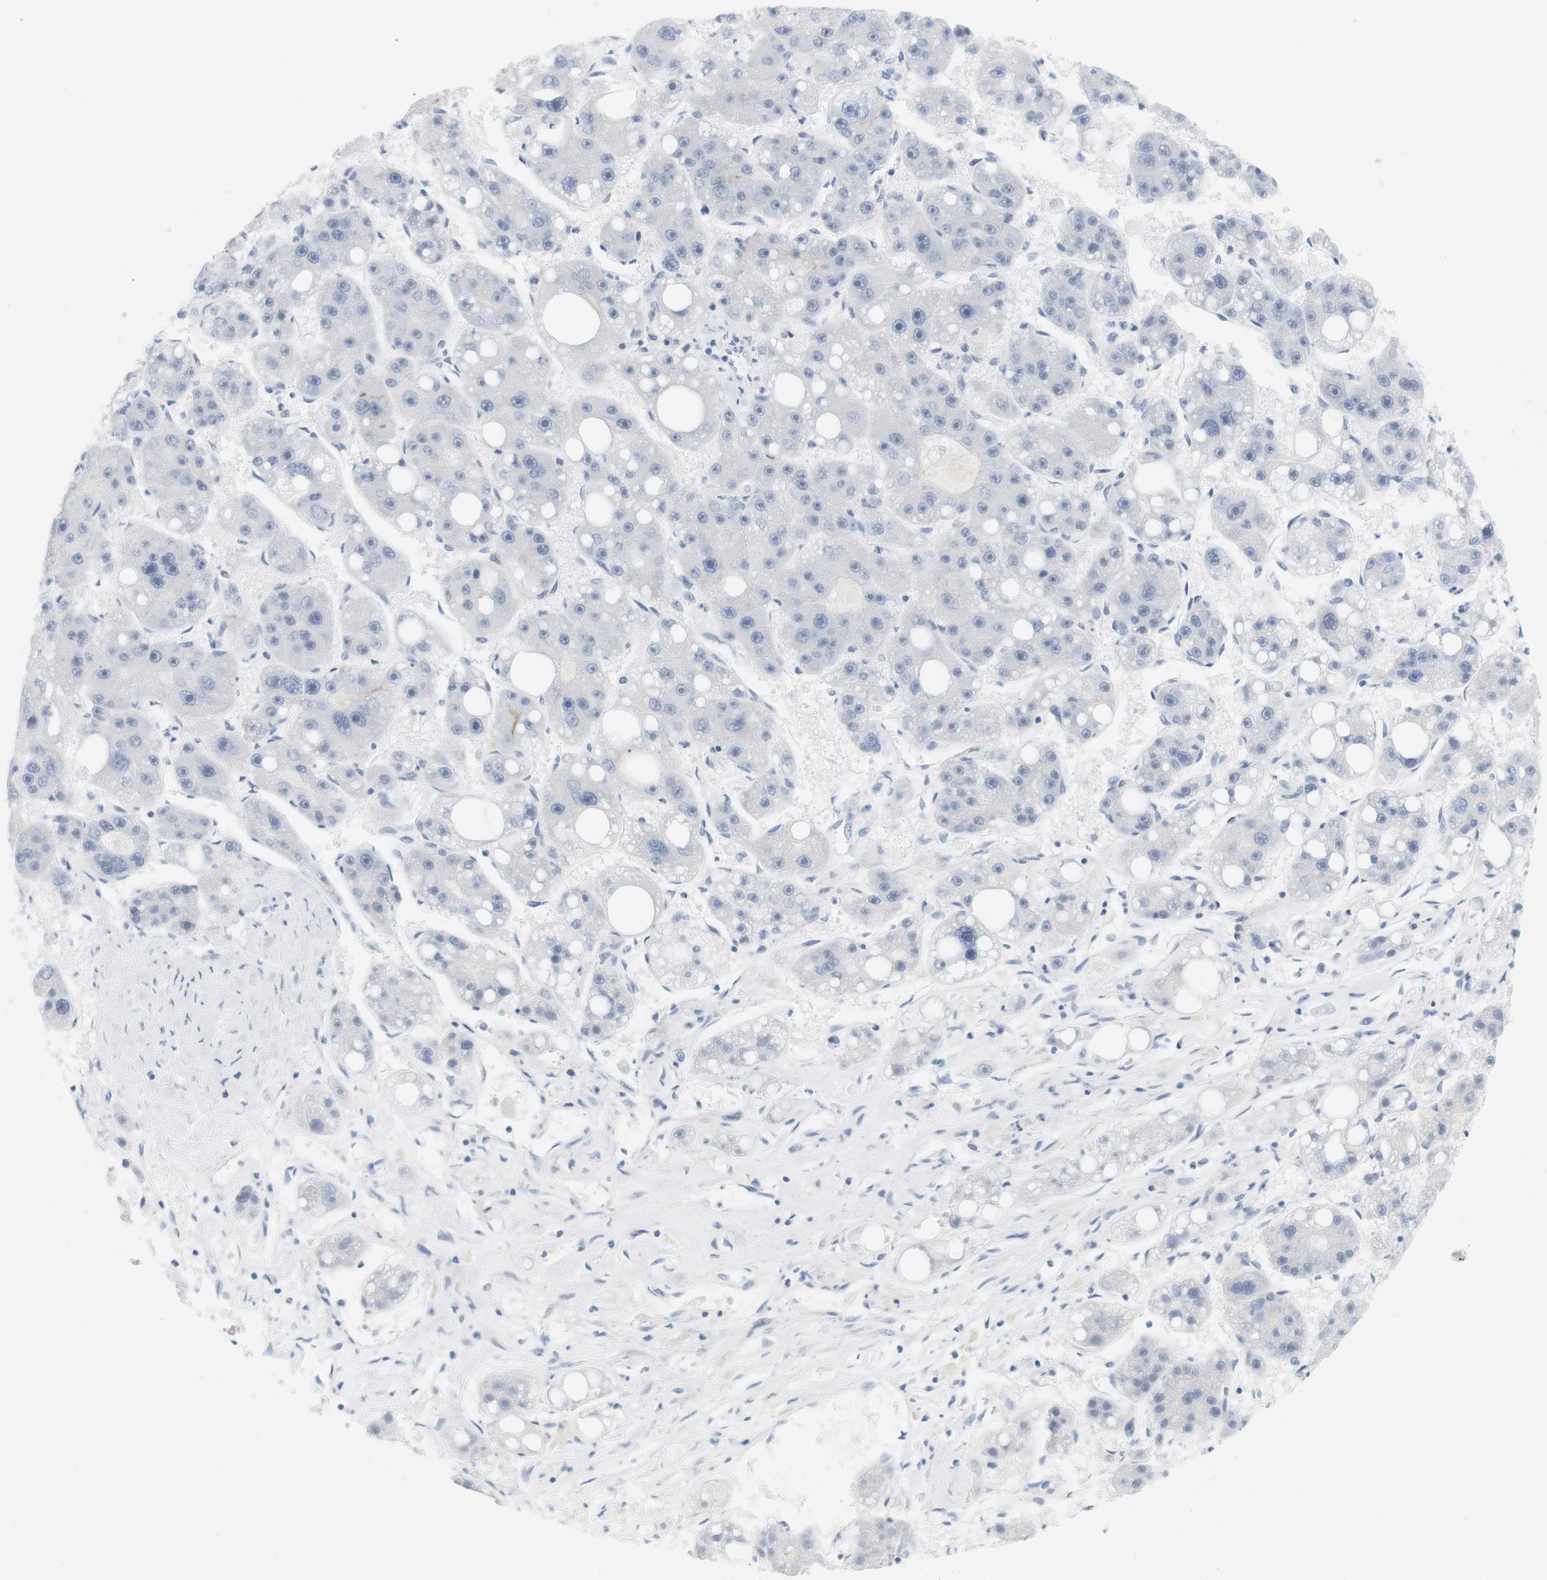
{"staining": {"intensity": "negative", "quantity": "none", "location": "none"}, "tissue": "liver cancer", "cell_type": "Tumor cells", "image_type": "cancer", "snomed": [{"axis": "morphology", "description": "Carcinoma, Hepatocellular, NOS"}, {"axis": "topography", "description": "Liver"}], "caption": "IHC histopathology image of hepatocellular carcinoma (liver) stained for a protein (brown), which demonstrates no expression in tumor cells.", "gene": "OPRM1", "patient": {"sex": "female", "age": 61}}